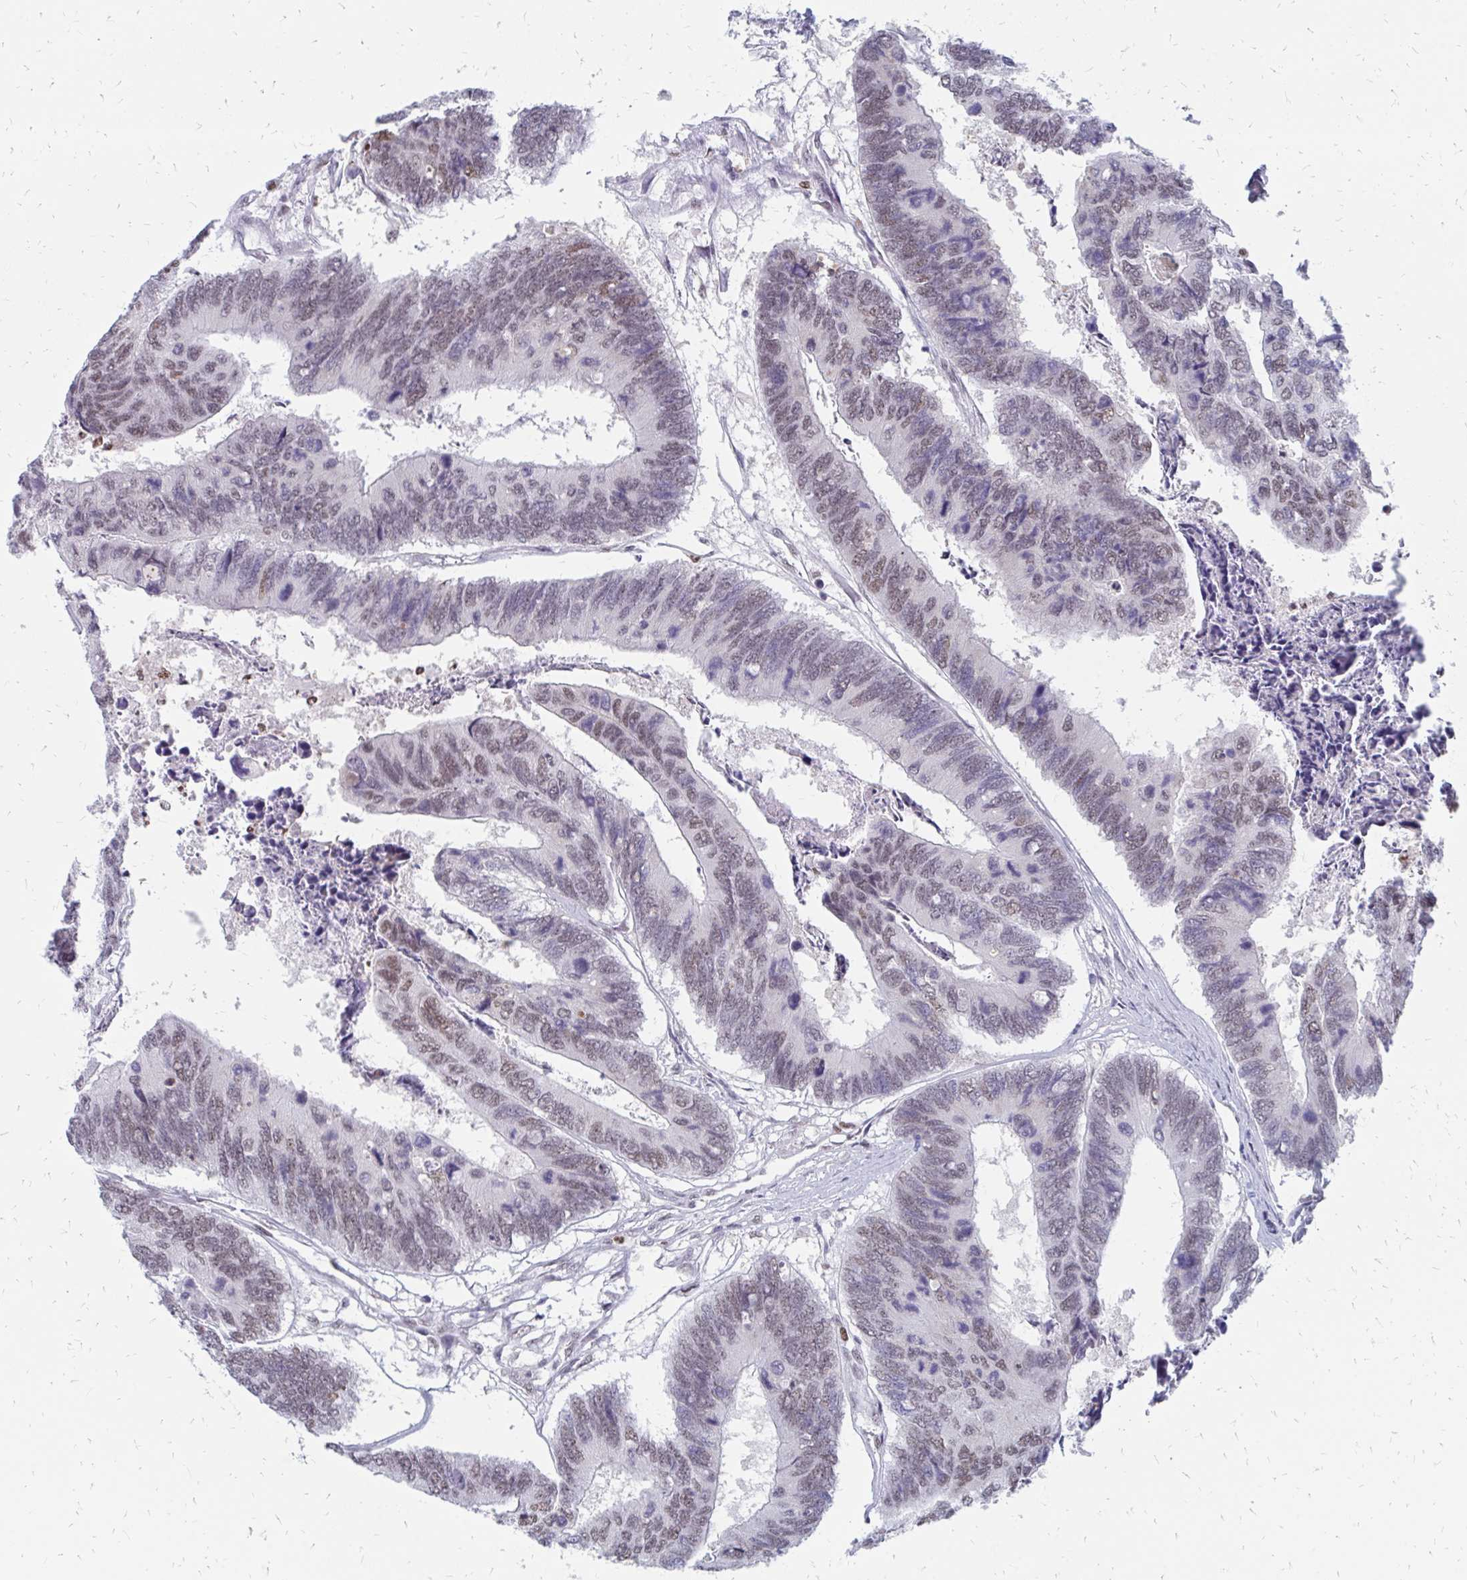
{"staining": {"intensity": "weak", "quantity": ">75%", "location": "nuclear"}, "tissue": "colorectal cancer", "cell_type": "Tumor cells", "image_type": "cancer", "snomed": [{"axis": "morphology", "description": "Adenocarcinoma, NOS"}, {"axis": "topography", "description": "Colon"}], "caption": "Immunohistochemistry of colorectal cancer shows low levels of weak nuclear positivity in about >75% of tumor cells. (DAB (3,3'-diaminobenzidine) = brown stain, brightfield microscopy at high magnification).", "gene": "PLK3", "patient": {"sex": "female", "age": 67}}